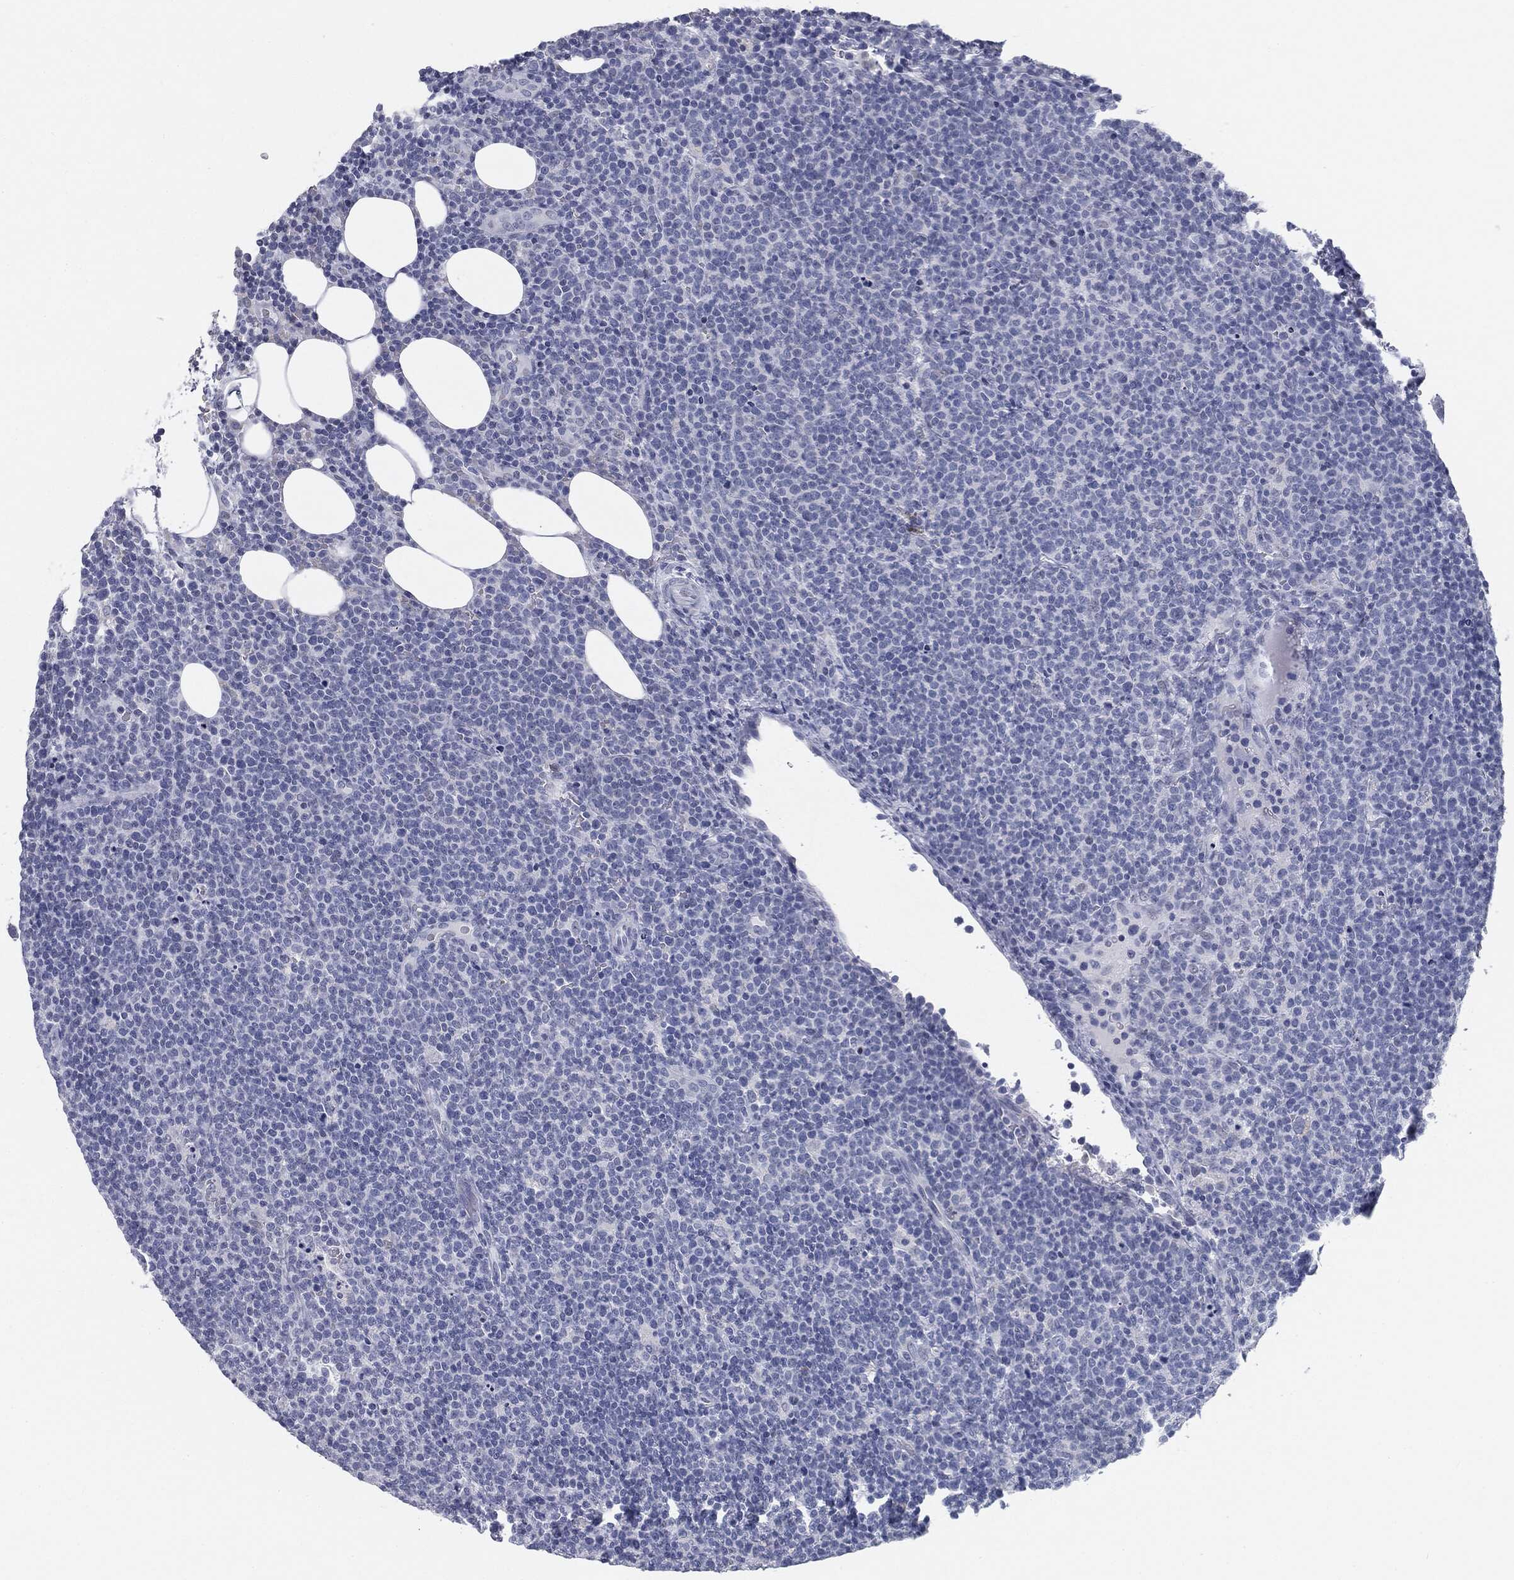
{"staining": {"intensity": "negative", "quantity": "none", "location": "none"}, "tissue": "lymphoma", "cell_type": "Tumor cells", "image_type": "cancer", "snomed": [{"axis": "morphology", "description": "Malignant lymphoma, non-Hodgkin's type, High grade"}, {"axis": "topography", "description": "Lymph node"}], "caption": "Tumor cells are negative for protein expression in human malignant lymphoma, non-Hodgkin's type (high-grade).", "gene": "TPO", "patient": {"sex": "male", "age": 61}}